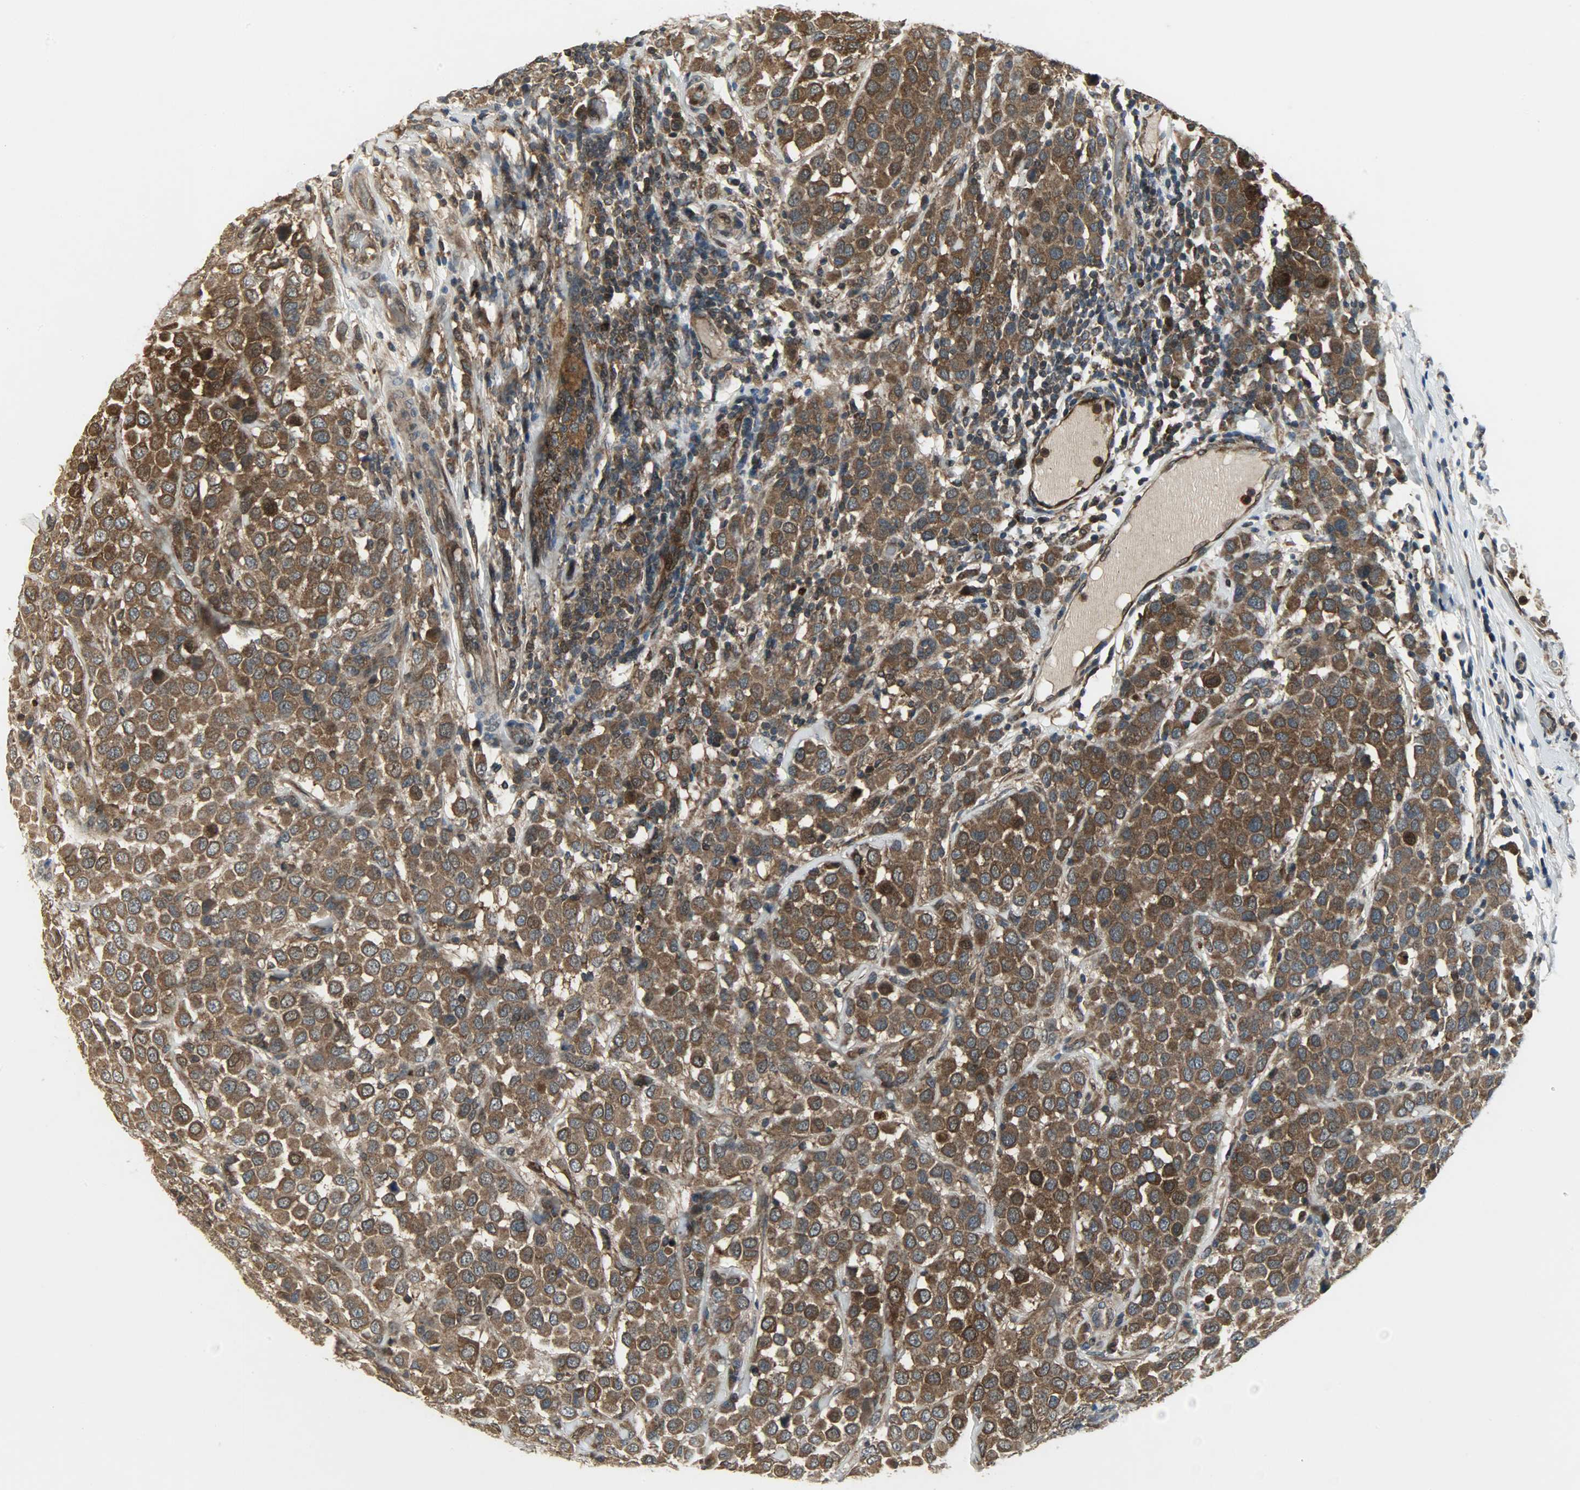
{"staining": {"intensity": "strong", "quantity": ">75%", "location": "cytoplasmic/membranous"}, "tissue": "breast cancer", "cell_type": "Tumor cells", "image_type": "cancer", "snomed": [{"axis": "morphology", "description": "Duct carcinoma"}, {"axis": "topography", "description": "Breast"}], "caption": "Immunohistochemistry of breast infiltrating ductal carcinoma displays high levels of strong cytoplasmic/membranous staining in about >75% of tumor cells.", "gene": "AMT", "patient": {"sex": "female", "age": 61}}